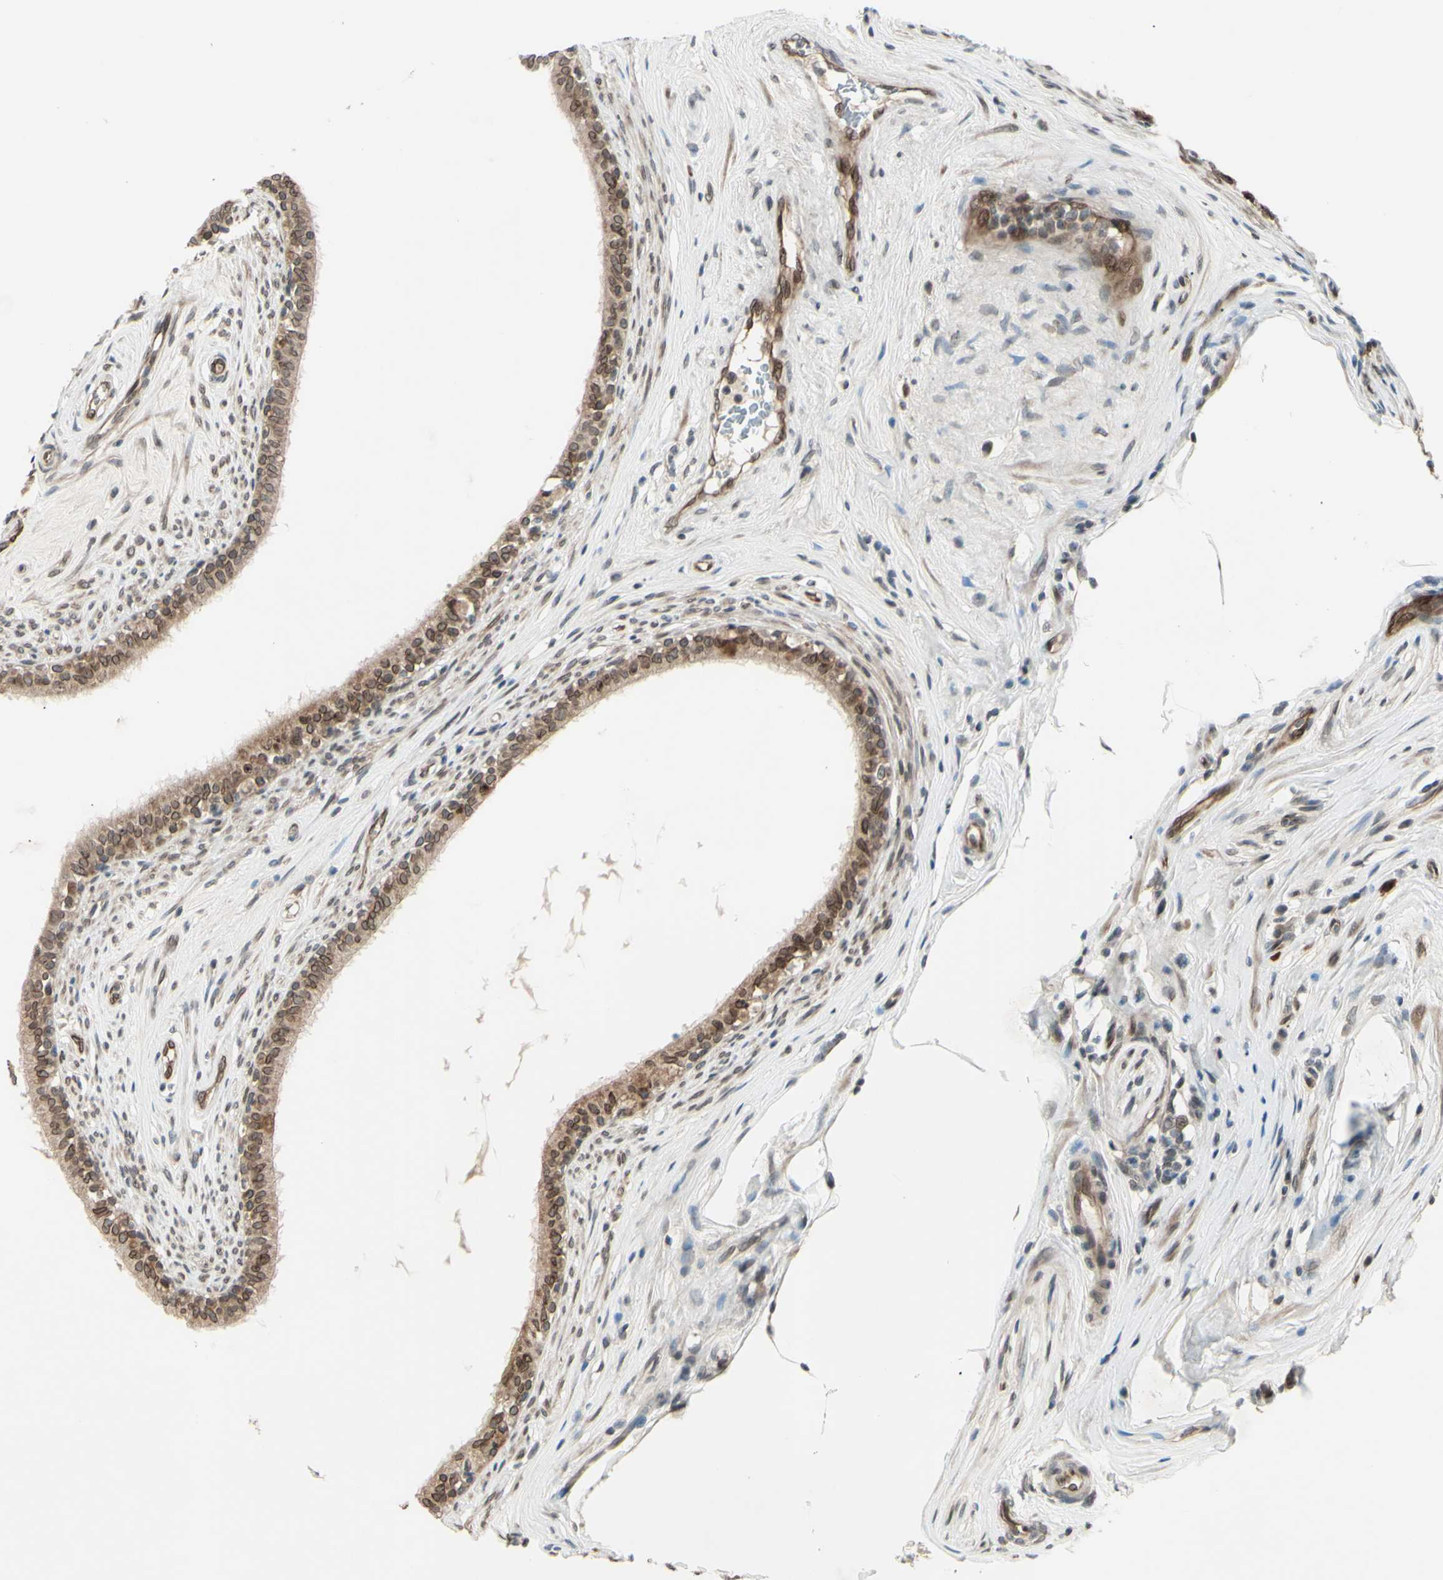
{"staining": {"intensity": "moderate", "quantity": ">75%", "location": "cytoplasmic/membranous,nuclear"}, "tissue": "epididymis", "cell_type": "Glandular cells", "image_type": "normal", "snomed": [{"axis": "morphology", "description": "Normal tissue, NOS"}, {"axis": "morphology", "description": "Inflammation, NOS"}, {"axis": "topography", "description": "Epididymis"}], "caption": "Immunohistochemistry (DAB) staining of normal human epididymis shows moderate cytoplasmic/membranous,nuclear protein expression in about >75% of glandular cells. Using DAB (3,3'-diaminobenzidine) (brown) and hematoxylin (blue) stains, captured at high magnification using brightfield microscopy.", "gene": "MLF2", "patient": {"sex": "male", "age": 84}}